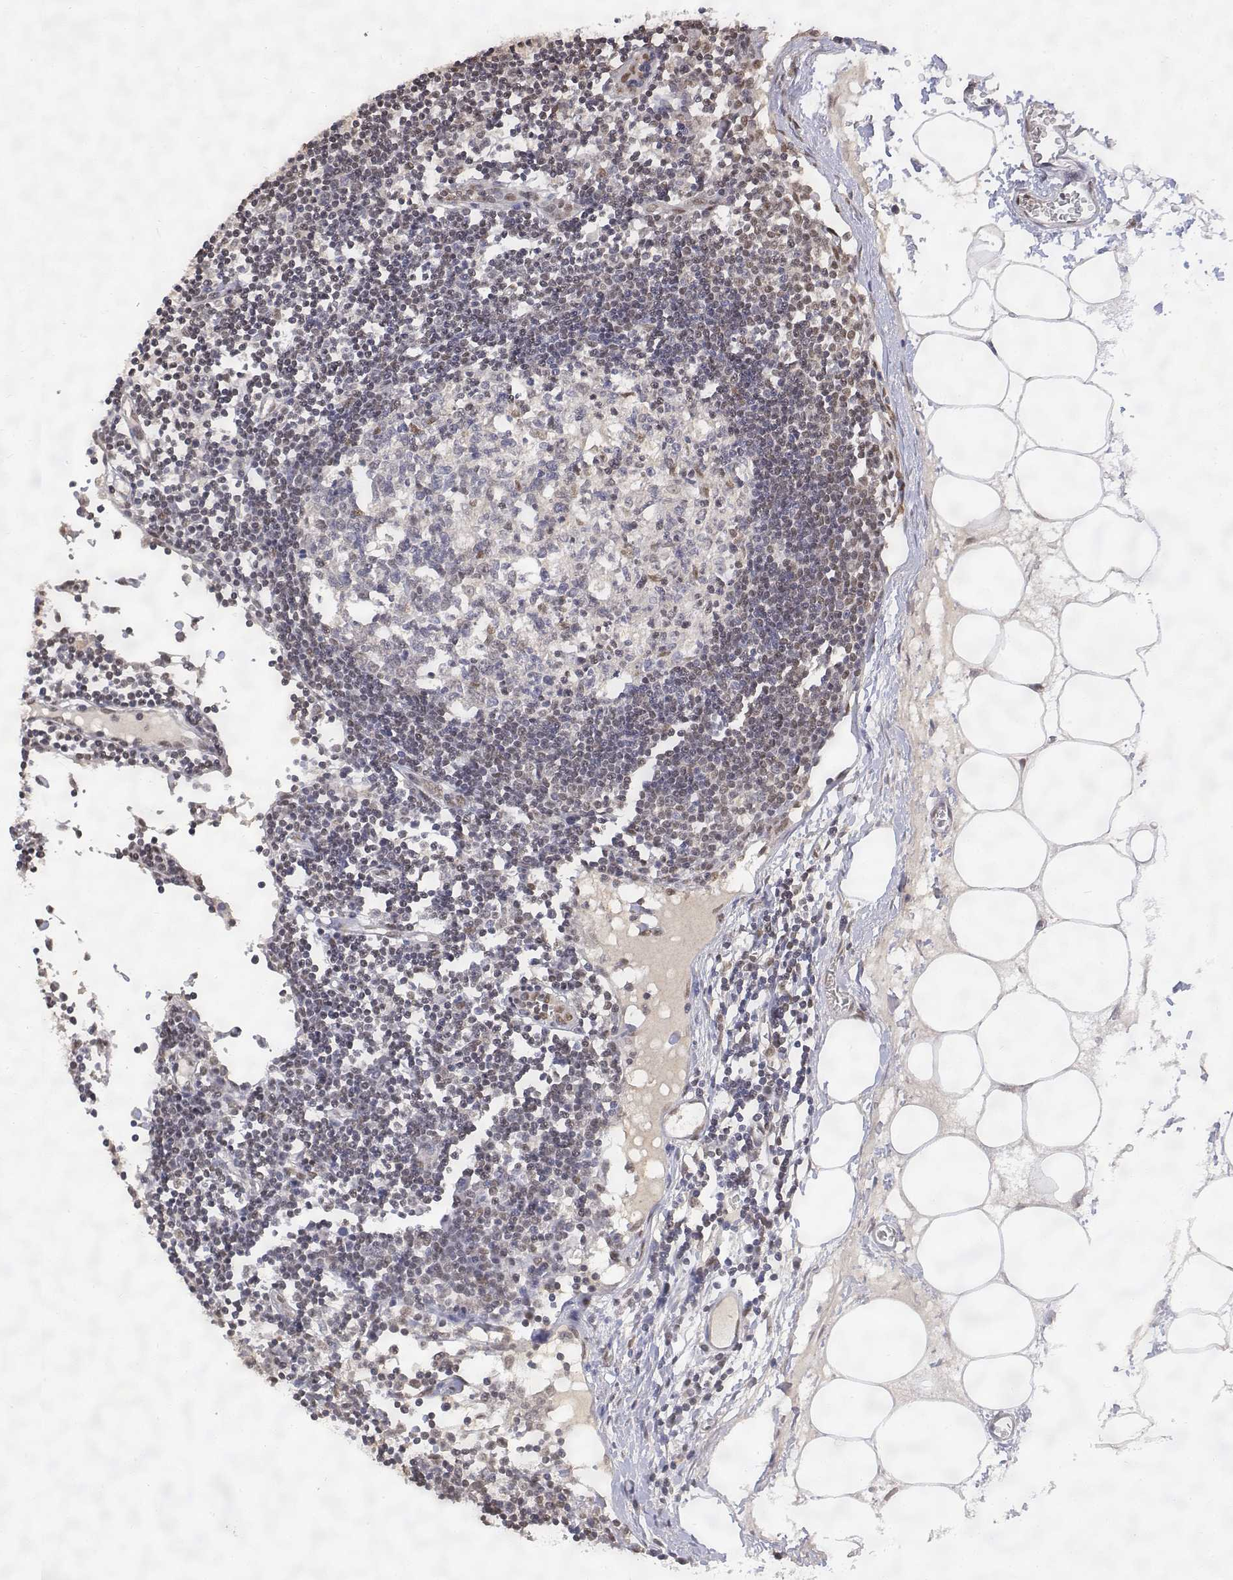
{"staining": {"intensity": "weak", "quantity": ">75%", "location": "nuclear"}, "tissue": "lymph node", "cell_type": "Germinal center cells", "image_type": "normal", "snomed": [{"axis": "morphology", "description": "Normal tissue, NOS"}, {"axis": "topography", "description": "Lymph node"}], "caption": "The histopathology image displays a brown stain indicating the presence of a protein in the nuclear of germinal center cells in lymph node. (IHC, brightfield microscopy, high magnification).", "gene": "TPI1", "patient": {"sex": "female", "age": 65}}